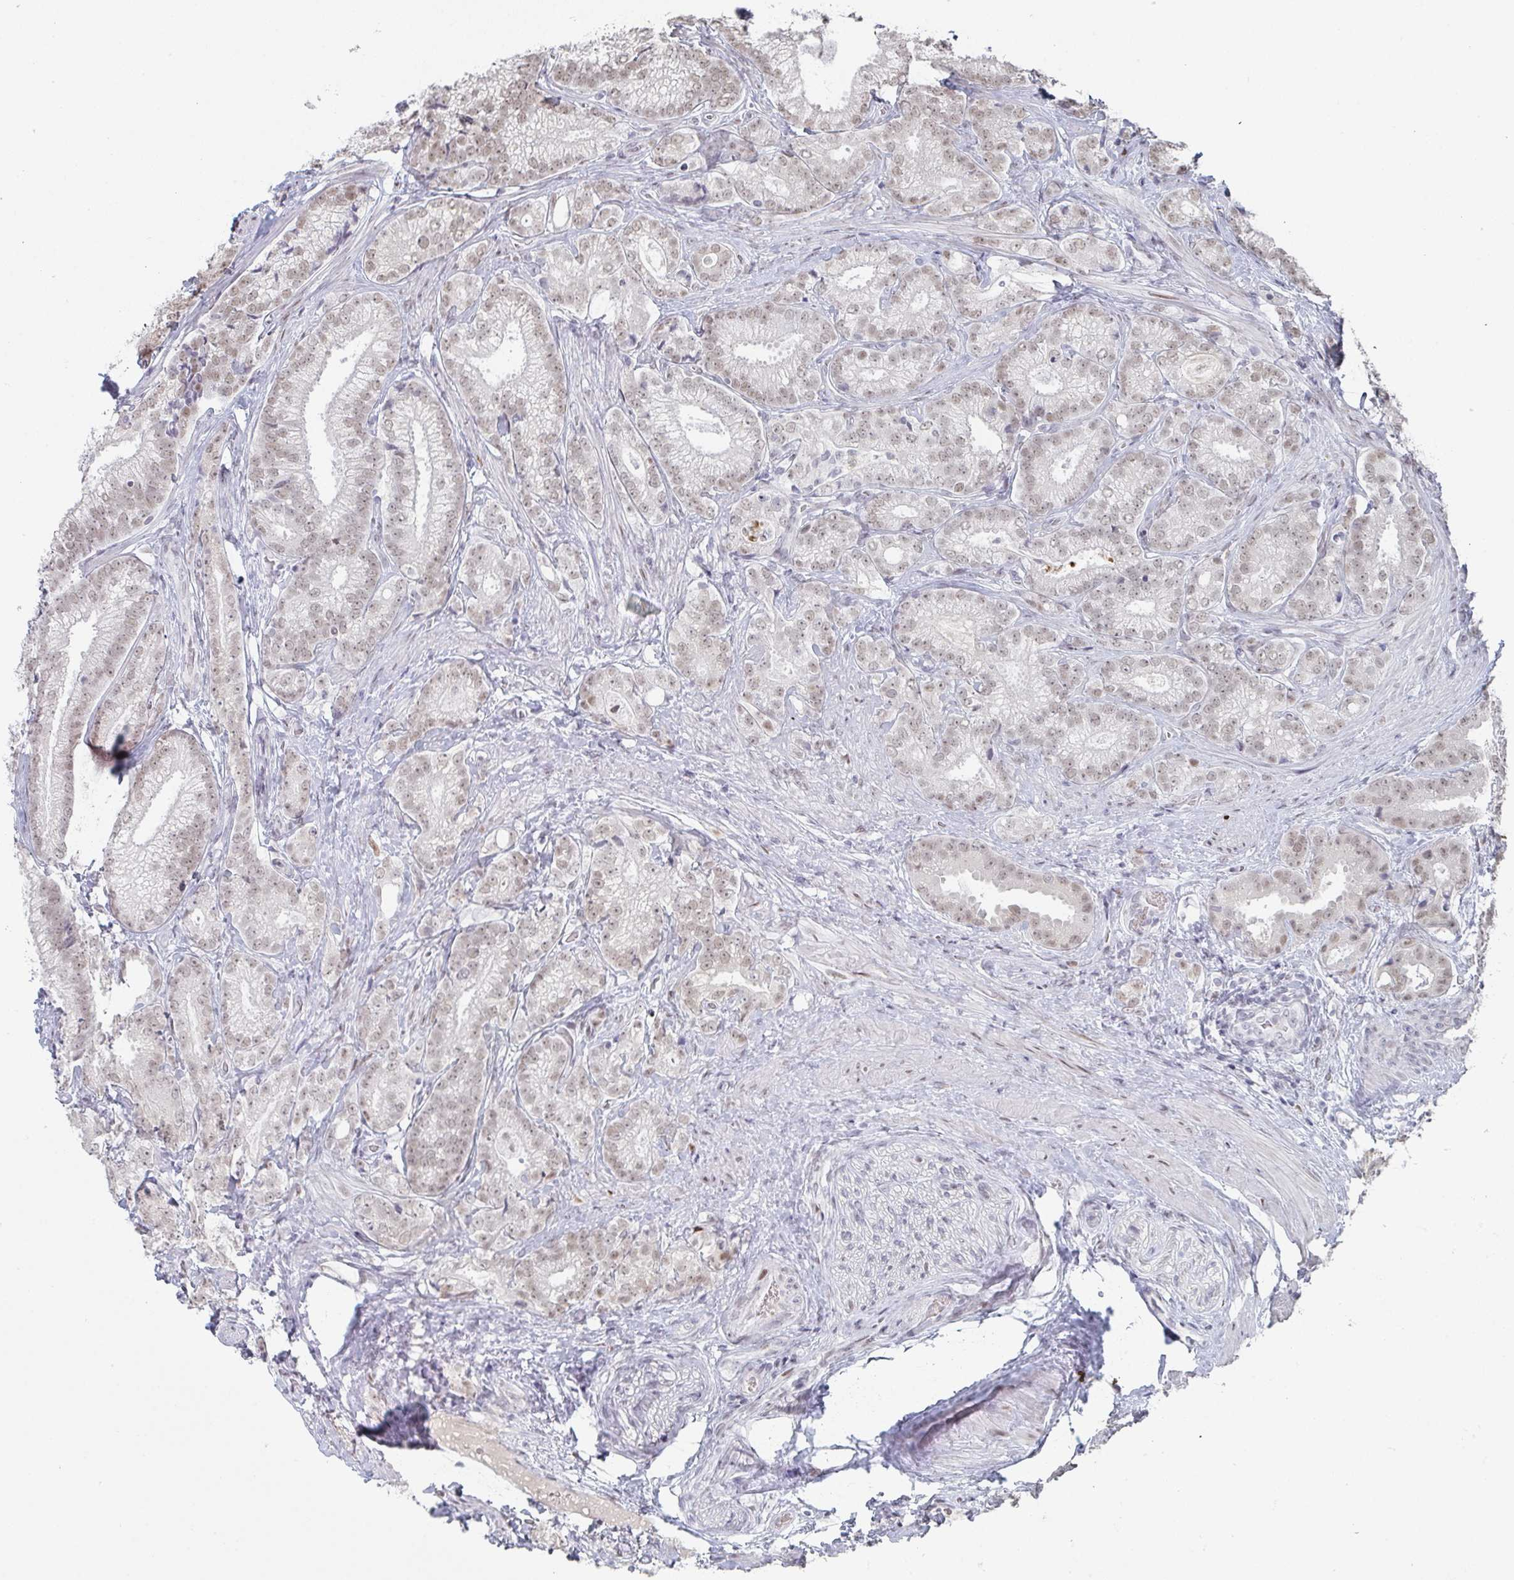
{"staining": {"intensity": "weak", "quantity": ">75%", "location": "nuclear"}, "tissue": "prostate cancer", "cell_type": "Tumor cells", "image_type": "cancer", "snomed": [{"axis": "morphology", "description": "Adenocarcinoma, Low grade"}, {"axis": "topography", "description": "Prostate"}], "caption": "Low-grade adenocarcinoma (prostate) stained for a protein displays weak nuclear positivity in tumor cells.", "gene": "LIN54", "patient": {"sex": "male", "age": 63}}